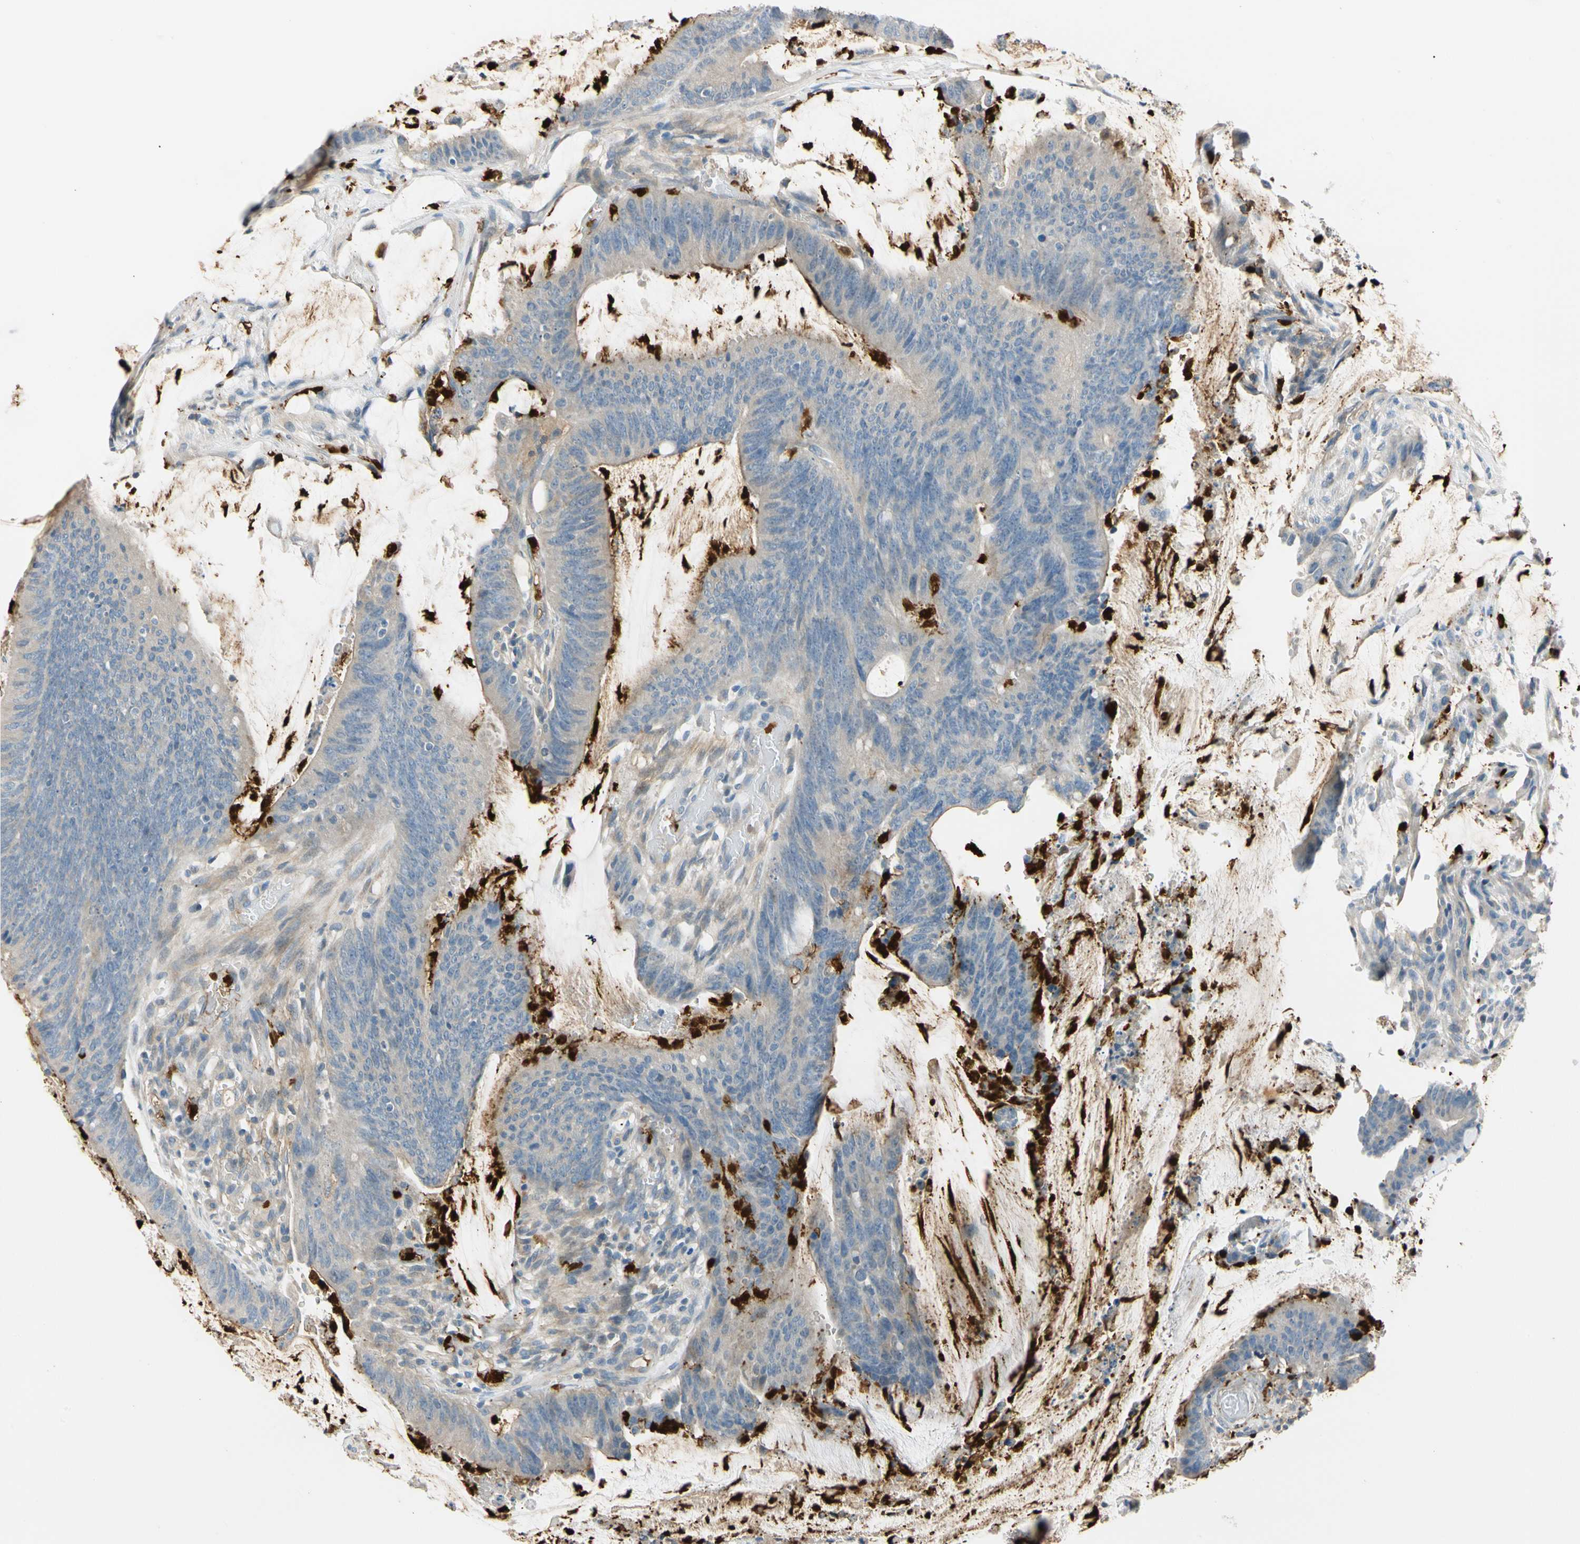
{"staining": {"intensity": "weak", "quantity": "25%-75%", "location": "cytoplasmic/membranous"}, "tissue": "colorectal cancer", "cell_type": "Tumor cells", "image_type": "cancer", "snomed": [{"axis": "morphology", "description": "Adenocarcinoma, NOS"}, {"axis": "topography", "description": "Rectum"}], "caption": "A histopathology image of adenocarcinoma (colorectal) stained for a protein demonstrates weak cytoplasmic/membranous brown staining in tumor cells.", "gene": "TRAF5", "patient": {"sex": "female", "age": 66}}